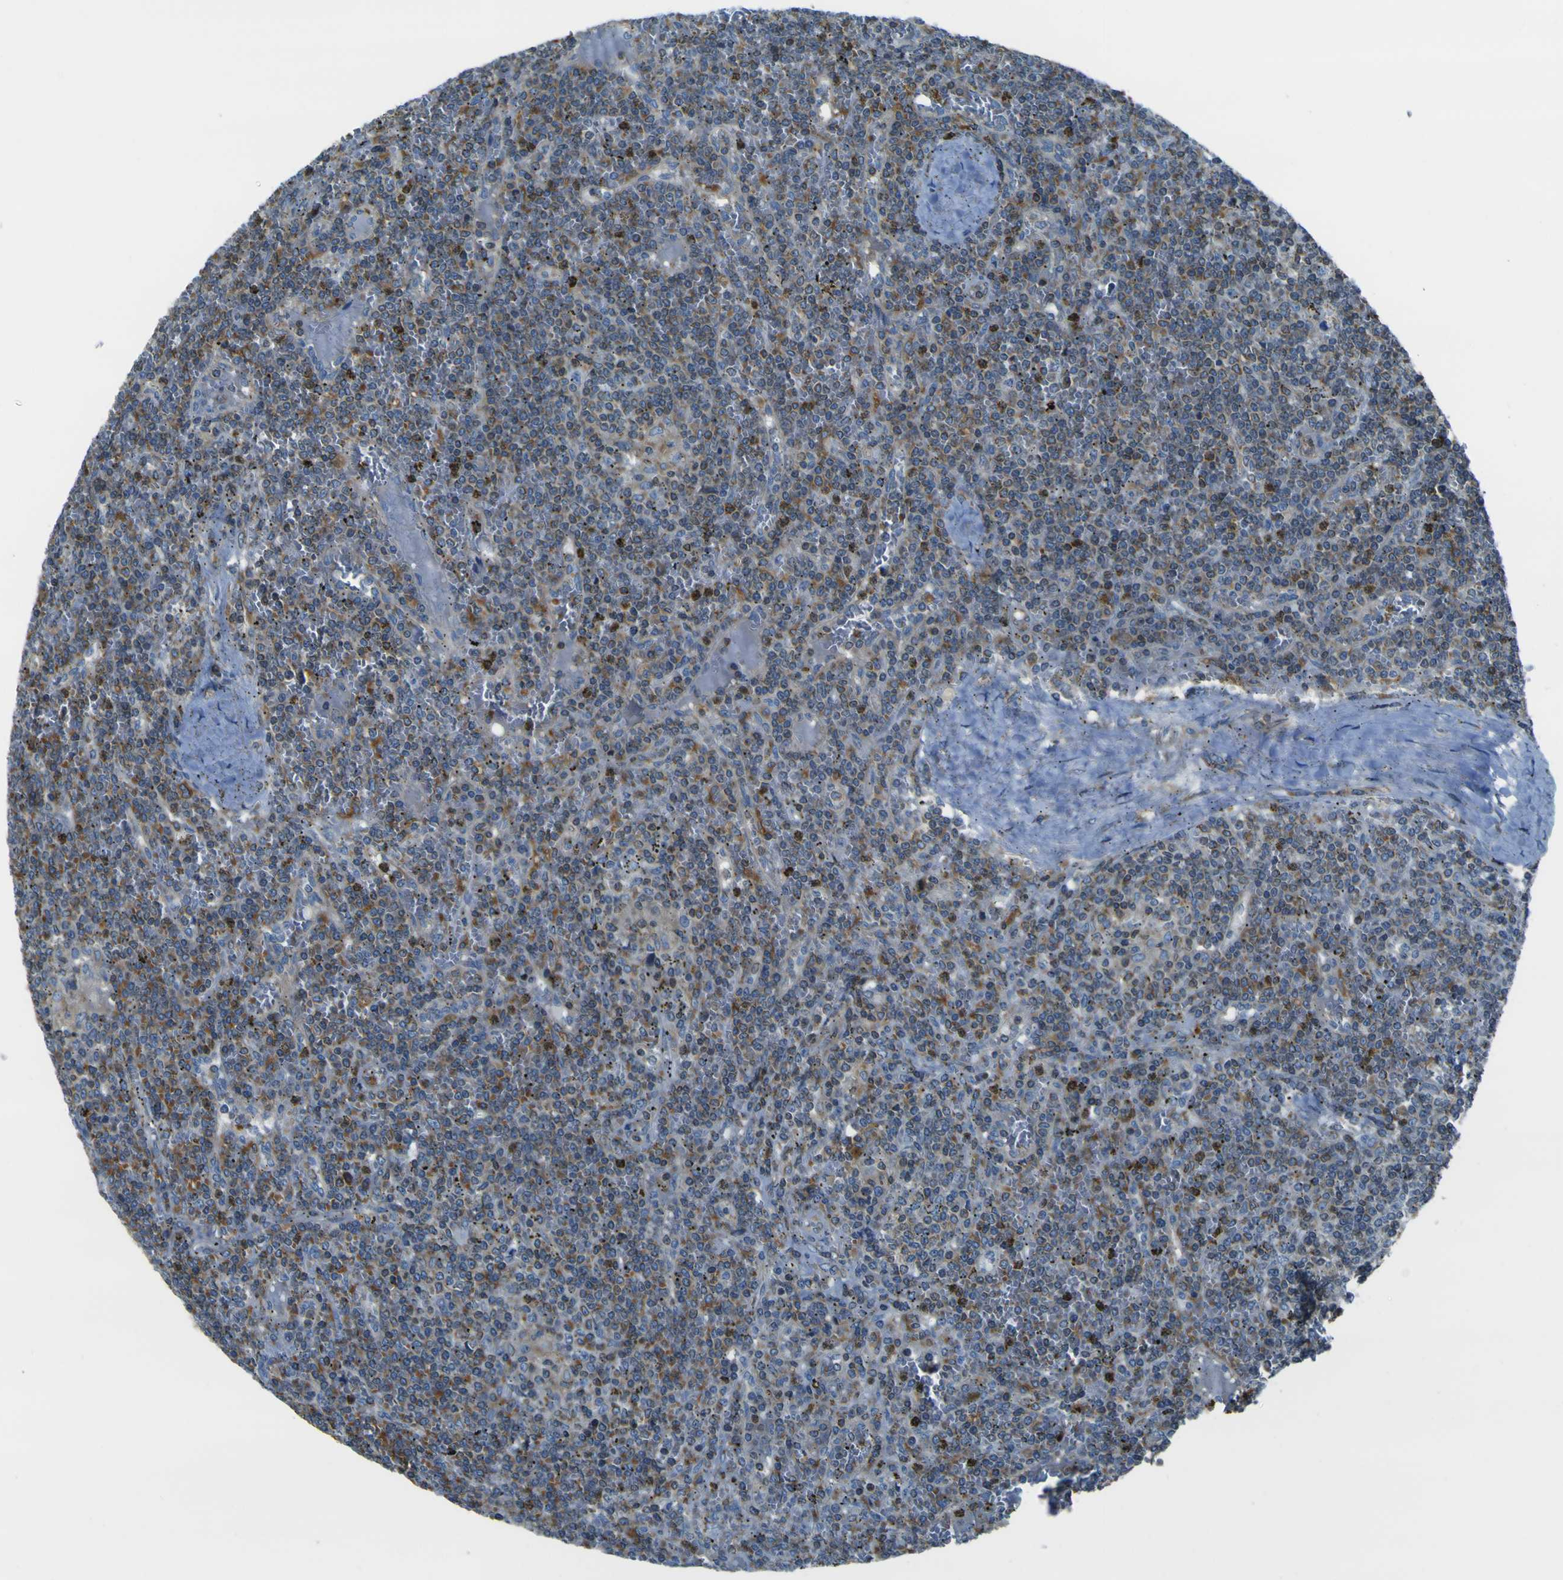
{"staining": {"intensity": "moderate", "quantity": "<25%", "location": "cytoplasmic/membranous"}, "tissue": "lymphoma", "cell_type": "Tumor cells", "image_type": "cancer", "snomed": [{"axis": "morphology", "description": "Malignant lymphoma, non-Hodgkin's type, Low grade"}, {"axis": "topography", "description": "Spleen"}], "caption": "This is a histology image of immunohistochemistry staining of lymphoma, which shows moderate expression in the cytoplasmic/membranous of tumor cells.", "gene": "STIM1", "patient": {"sex": "female", "age": 19}}